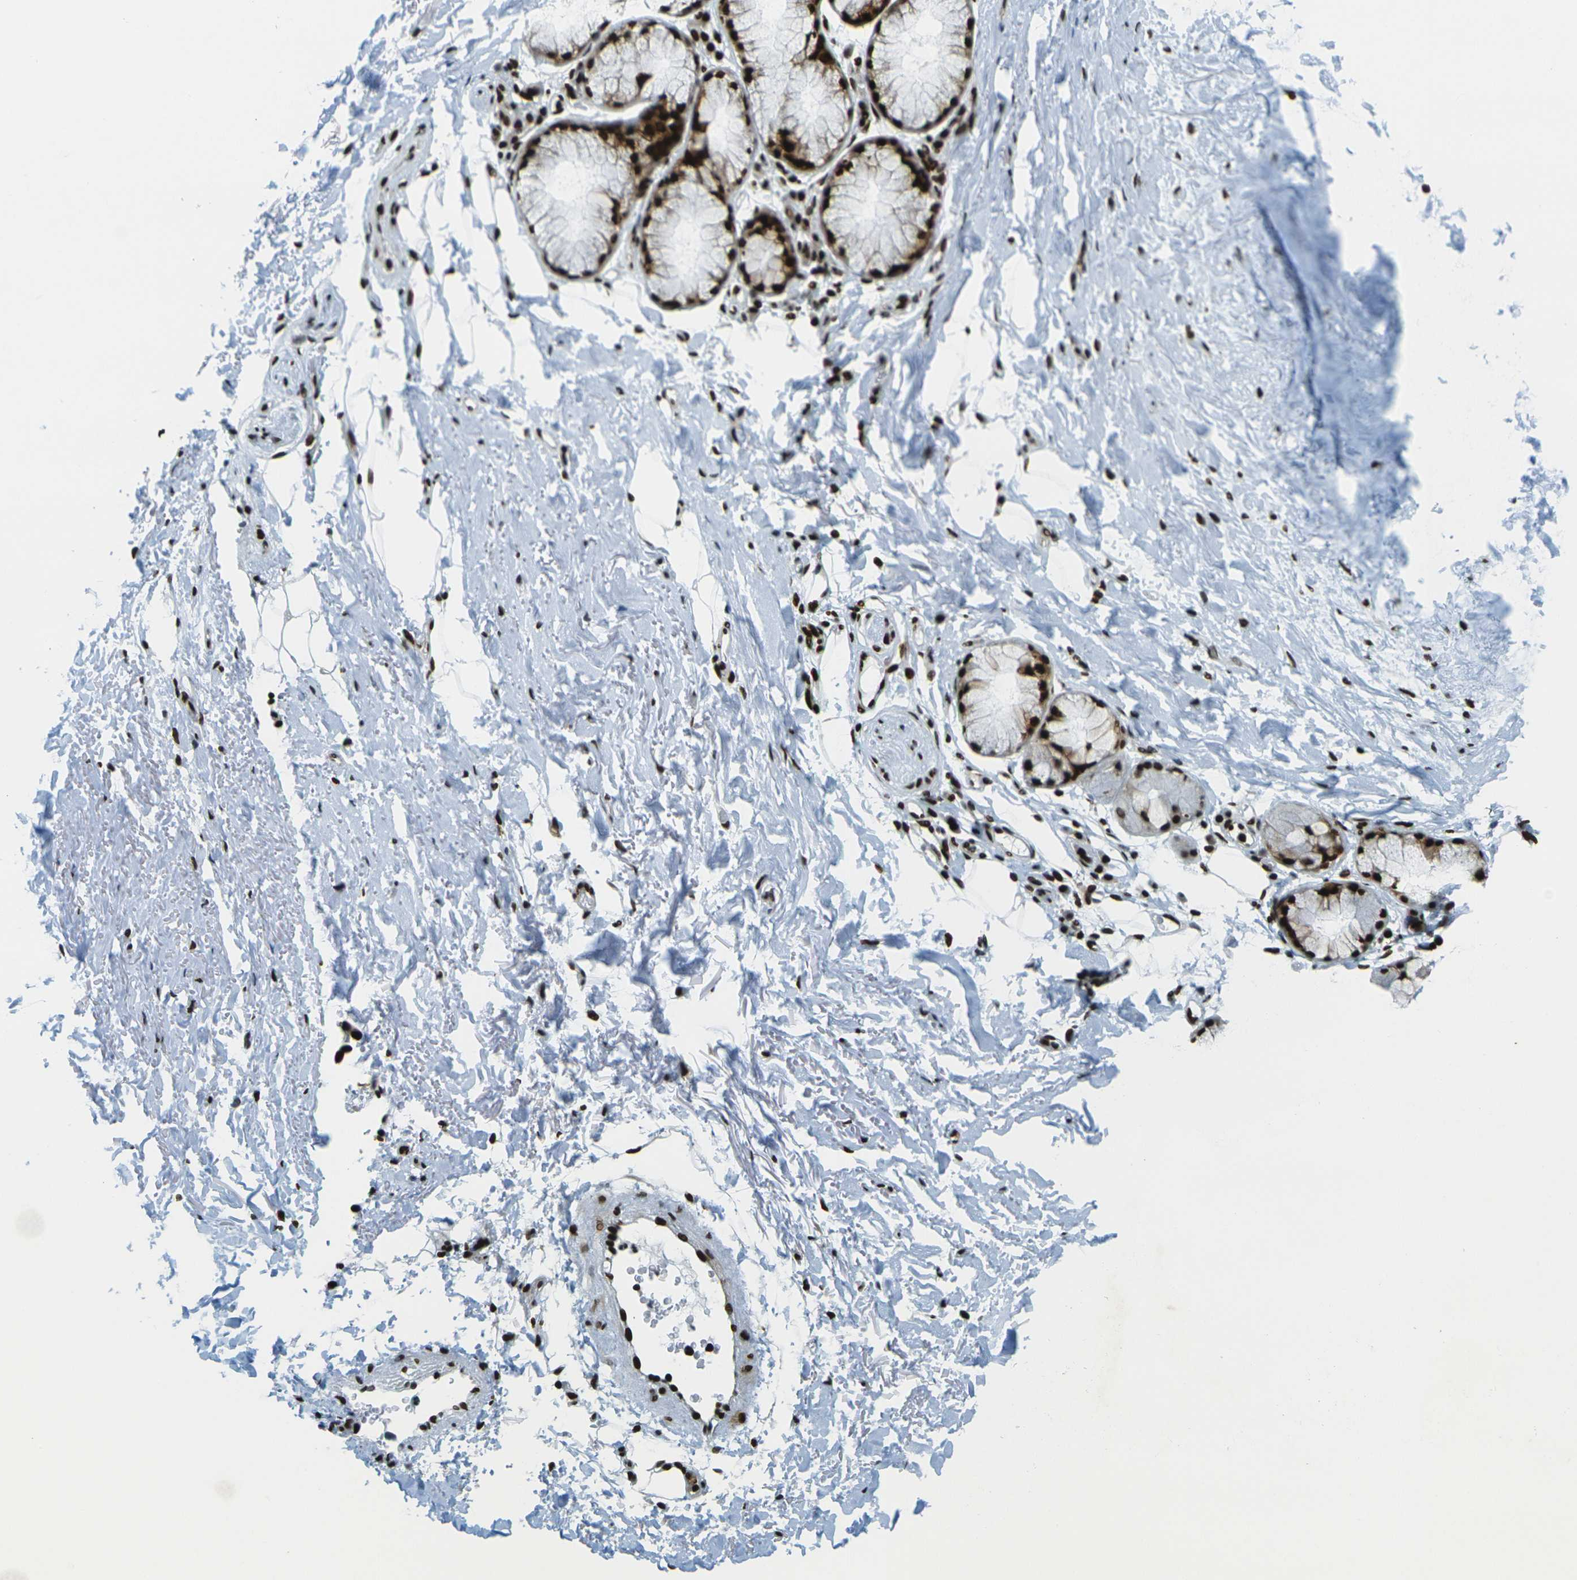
{"staining": {"intensity": "moderate", "quantity": ">75%", "location": "nuclear"}, "tissue": "adipose tissue", "cell_type": "Adipocytes", "image_type": "normal", "snomed": [{"axis": "morphology", "description": "Normal tissue, NOS"}, {"axis": "topography", "description": "Cartilage tissue"}, {"axis": "topography", "description": "Bronchus"}], "caption": "Protein staining reveals moderate nuclear expression in approximately >75% of adipocytes in normal adipose tissue. (Stains: DAB (3,3'-diaminobenzidine) in brown, nuclei in blue, Microscopy: brightfield microscopy at high magnification).", "gene": "H3", "patient": {"sex": "female", "age": 73}}